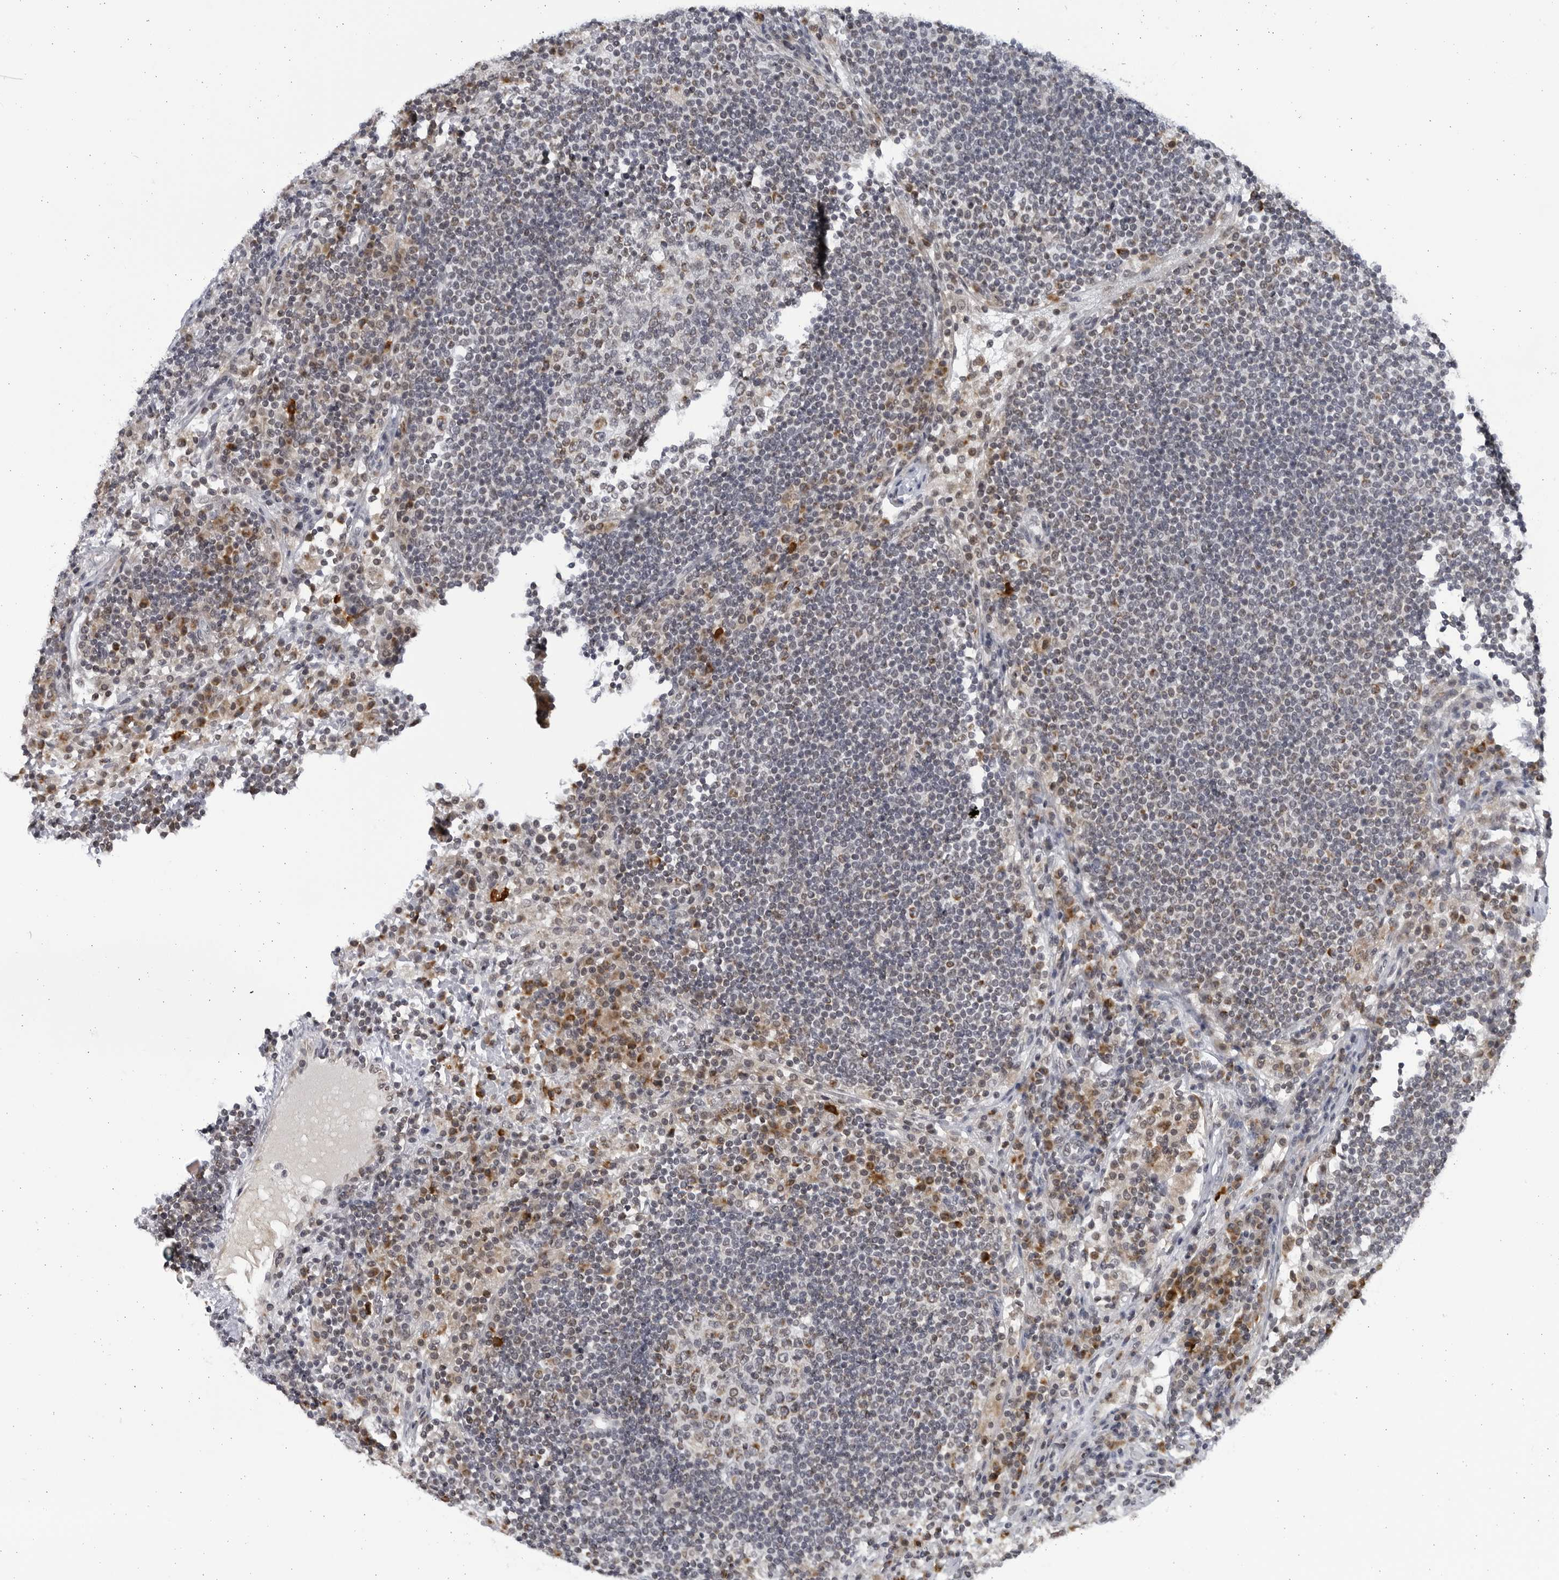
{"staining": {"intensity": "weak", "quantity": "<25%", "location": "cytoplasmic/membranous"}, "tissue": "lymph node", "cell_type": "Germinal center cells", "image_type": "normal", "snomed": [{"axis": "morphology", "description": "Normal tissue, NOS"}, {"axis": "topography", "description": "Lymph node"}], "caption": "Germinal center cells are negative for protein expression in unremarkable human lymph node. (DAB immunohistochemistry visualized using brightfield microscopy, high magnification).", "gene": "SLC25A22", "patient": {"sex": "female", "age": 53}}